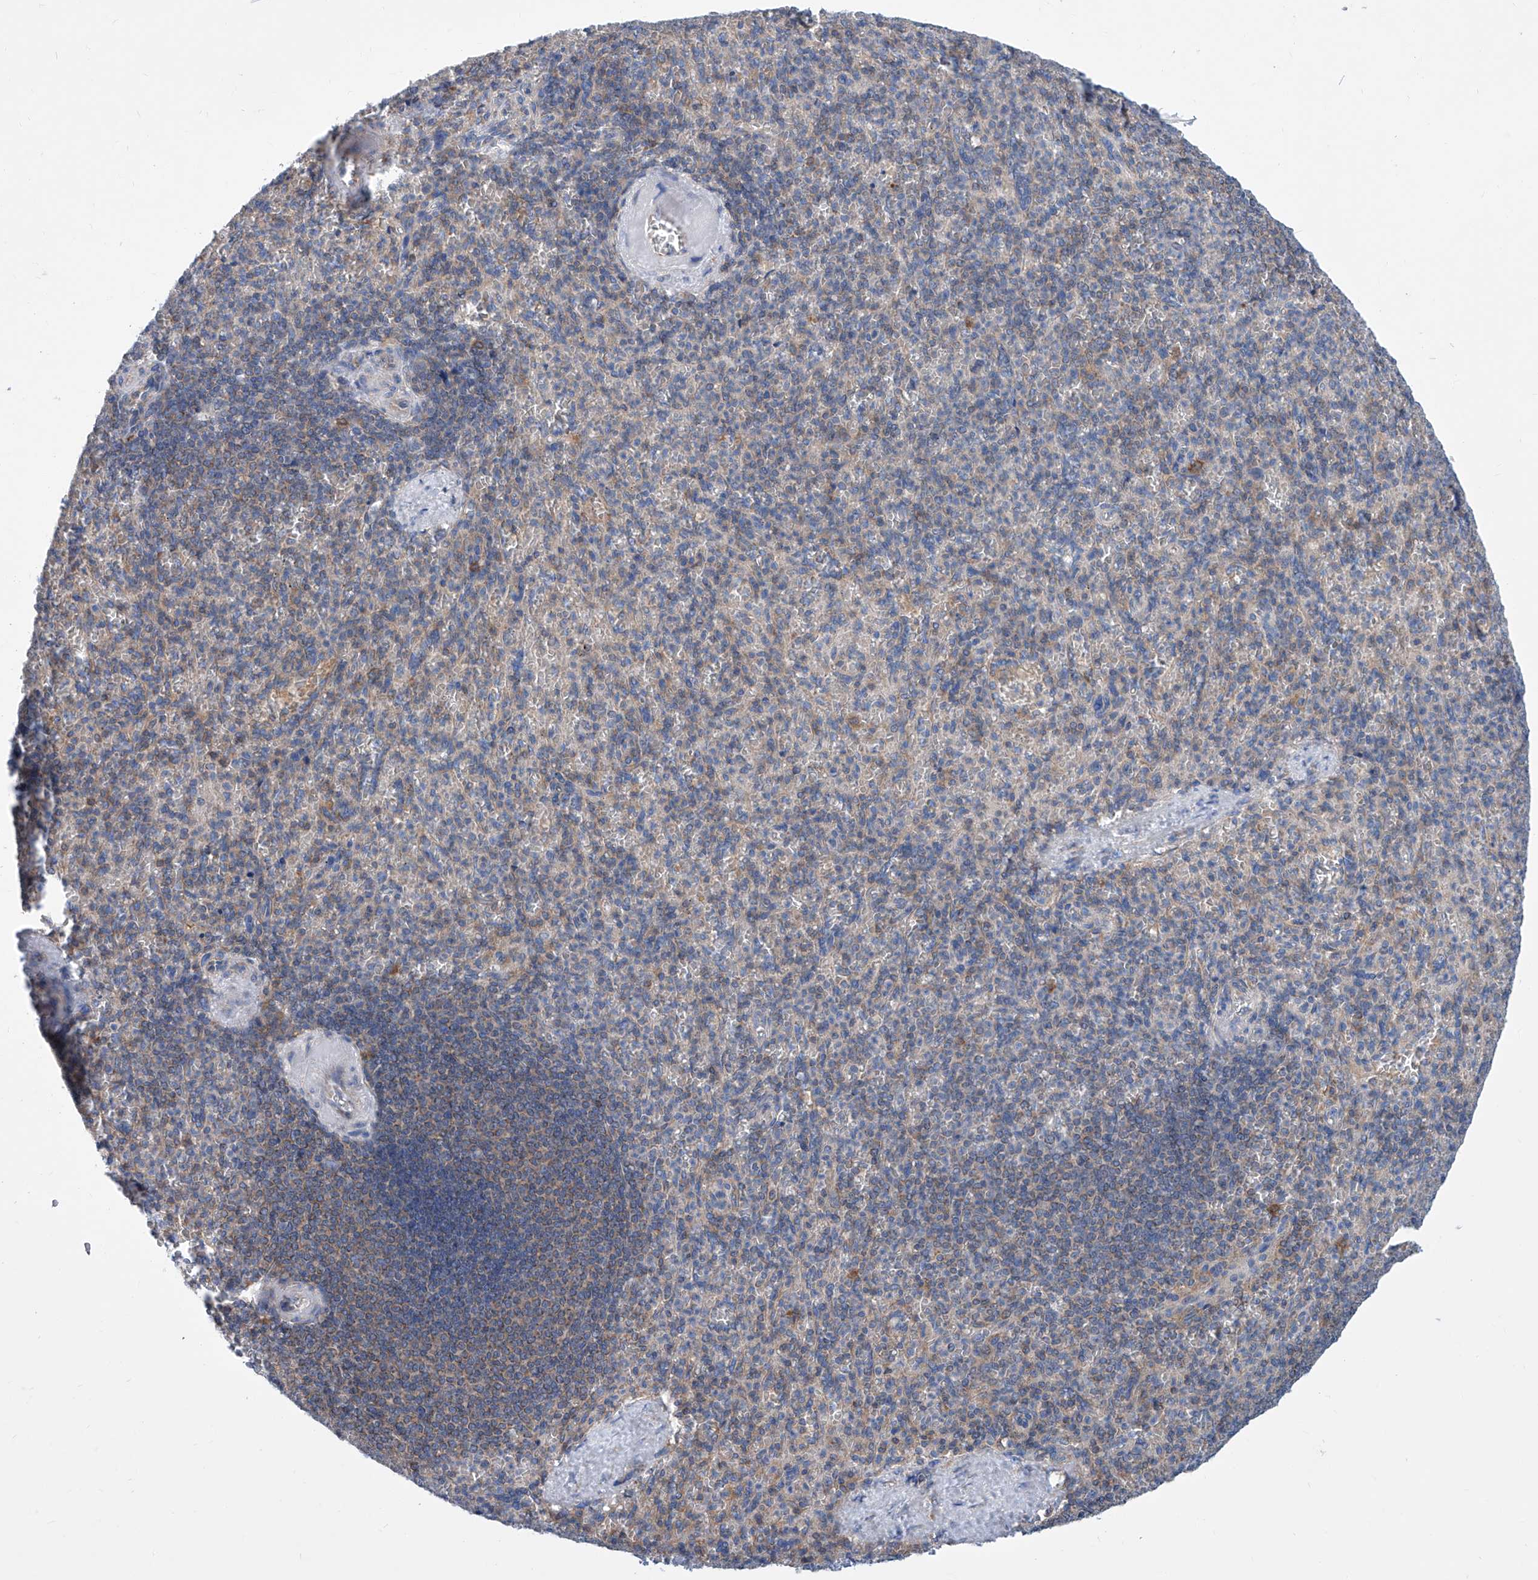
{"staining": {"intensity": "weak", "quantity": "25%-75%", "location": "cytoplasmic/membranous"}, "tissue": "spleen", "cell_type": "Cells in red pulp", "image_type": "normal", "snomed": [{"axis": "morphology", "description": "Normal tissue, NOS"}, {"axis": "topography", "description": "Spleen"}], "caption": "Brown immunohistochemical staining in unremarkable spleen displays weak cytoplasmic/membranous expression in approximately 25%-75% of cells in red pulp. The protein is shown in brown color, while the nuclei are stained blue.", "gene": "MAD2L1", "patient": {"sex": "female", "age": 74}}